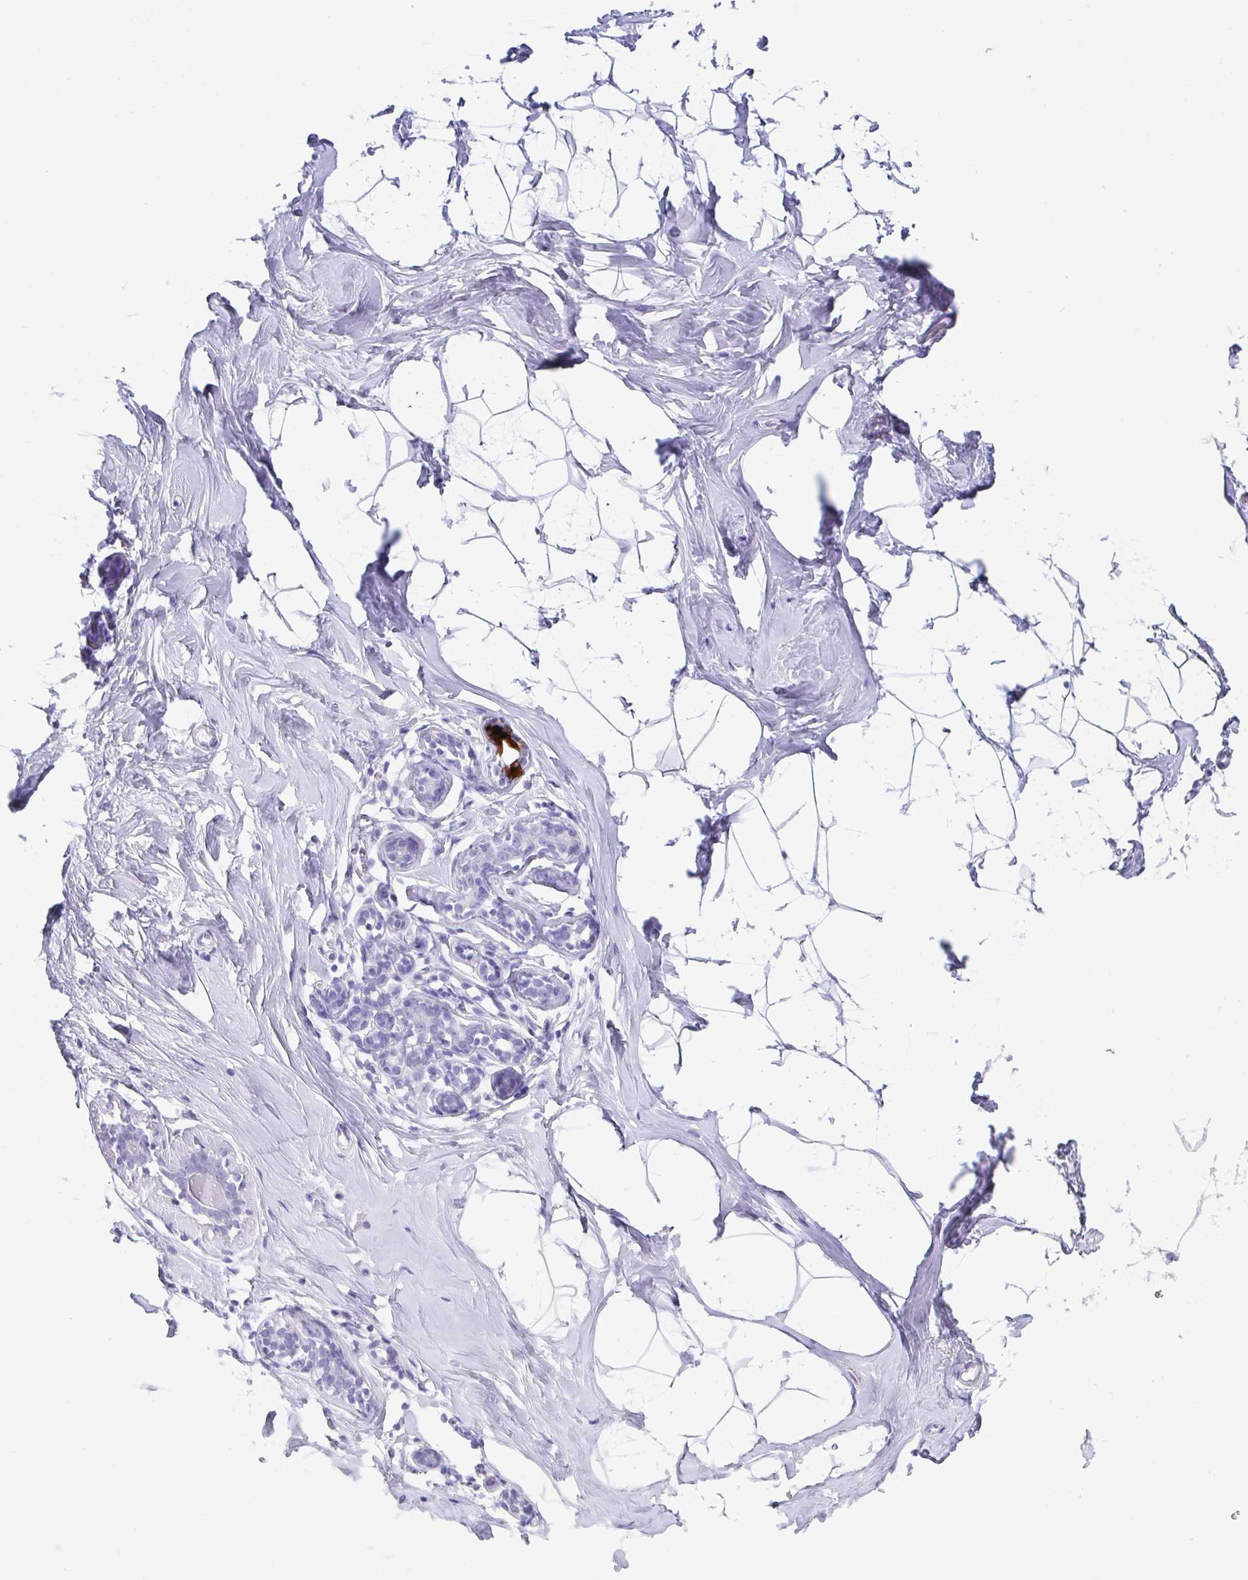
{"staining": {"intensity": "negative", "quantity": "none", "location": "none"}, "tissue": "breast", "cell_type": "Adipocytes", "image_type": "normal", "snomed": [{"axis": "morphology", "description": "Normal tissue, NOS"}, {"axis": "topography", "description": "Breast"}], "caption": "Immunohistochemical staining of benign human breast reveals no significant positivity in adipocytes. (DAB (3,3'-diaminobenzidine) immunohistochemistry with hematoxylin counter stain).", "gene": "SCGN", "patient": {"sex": "female", "age": 32}}